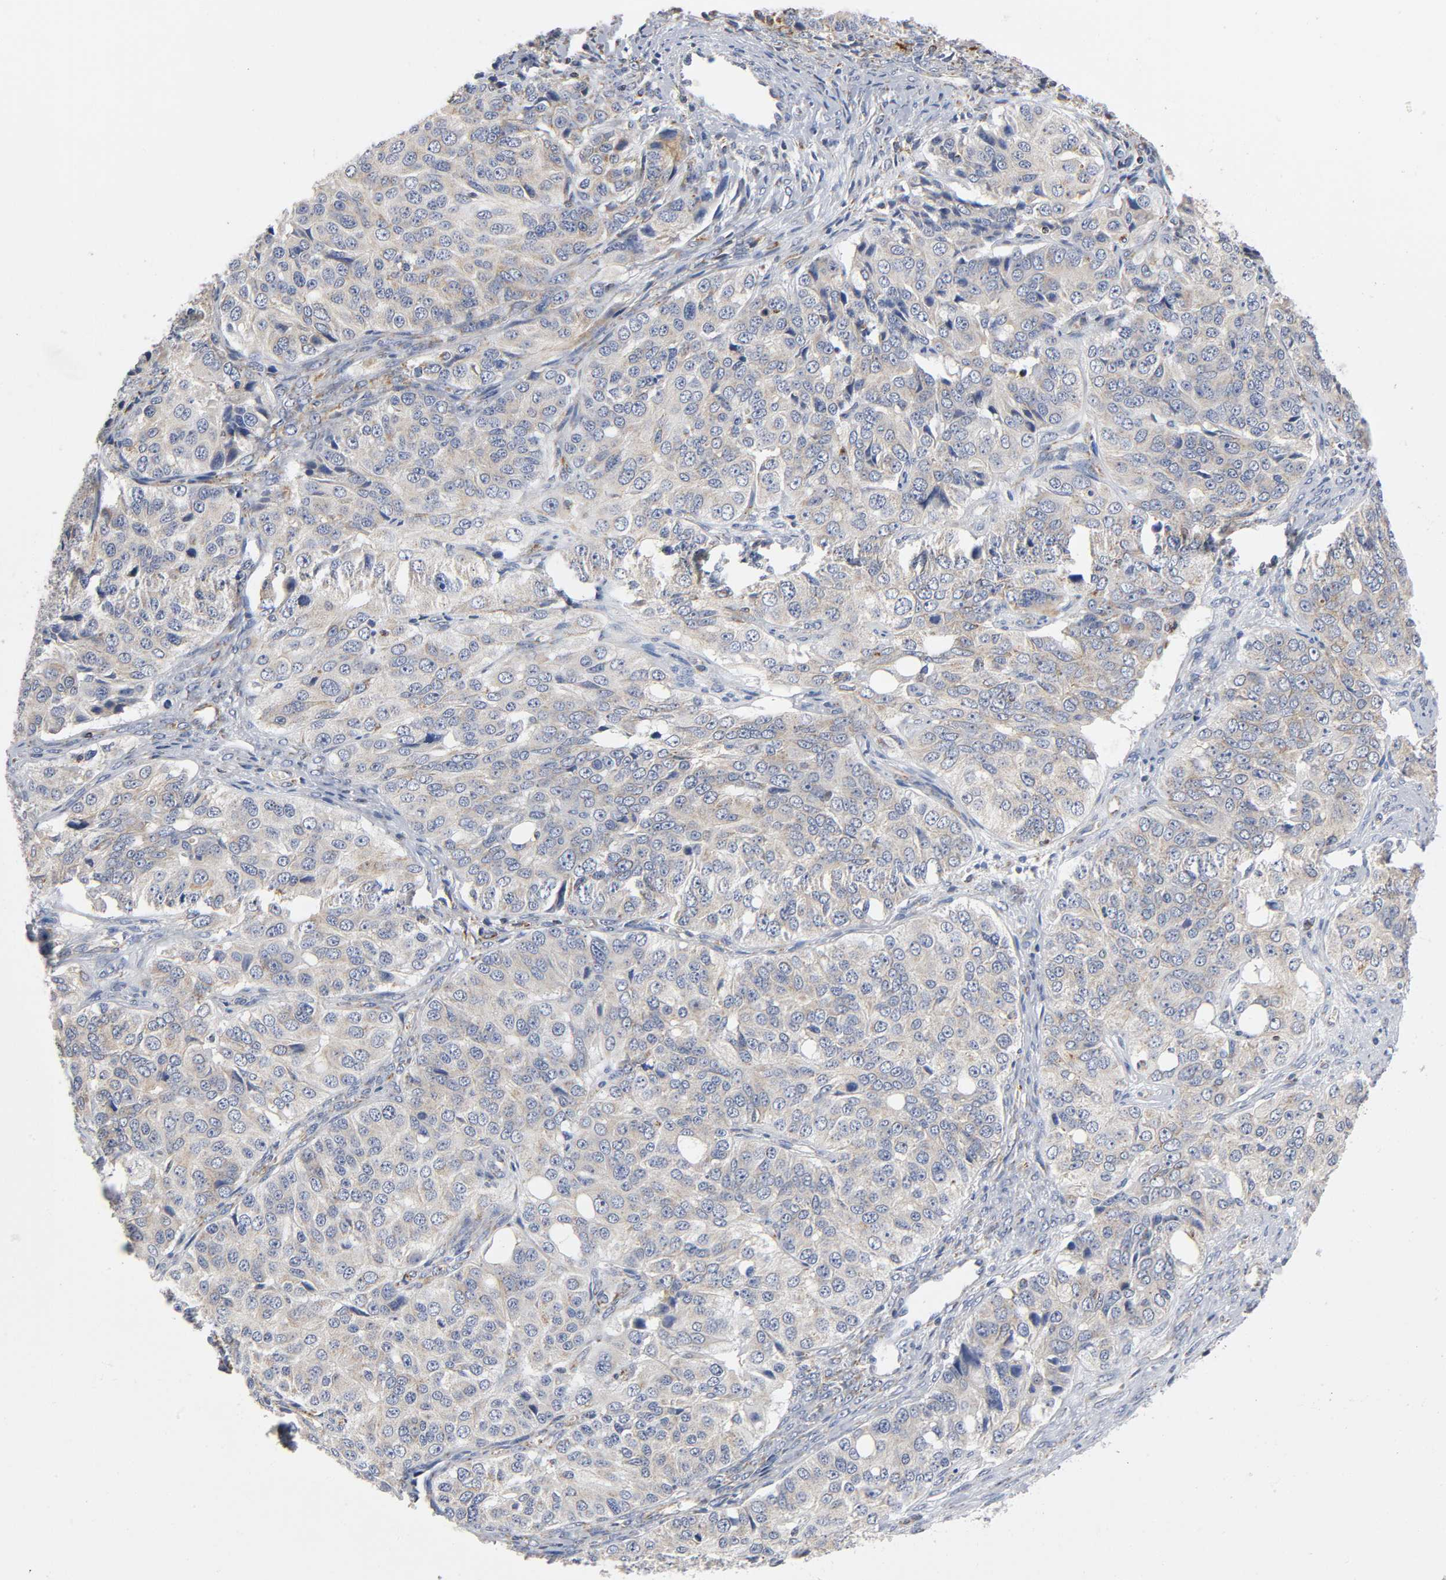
{"staining": {"intensity": "weak", "quantity": "<25%", "location": "cytoplasmic/membranous"}, "tissue": "ovarian cancer", "cell_type": "Tumor cells", "image_type": "cancer", "snomed": [{"axis": "morphology", "description": "Carcinoma, endometroid"}, {"axis": "topography", "description": "Ovary"}], "caption": "This histopathology image is of ovarian endometroid carcinoma stained with immunohistochemistry to label a protein in brown with the nuclei are counter-stained blue. There is no expression in tumor cells.", "gene": "BAK1", "patient": {"sex": "female", "age": 51}}